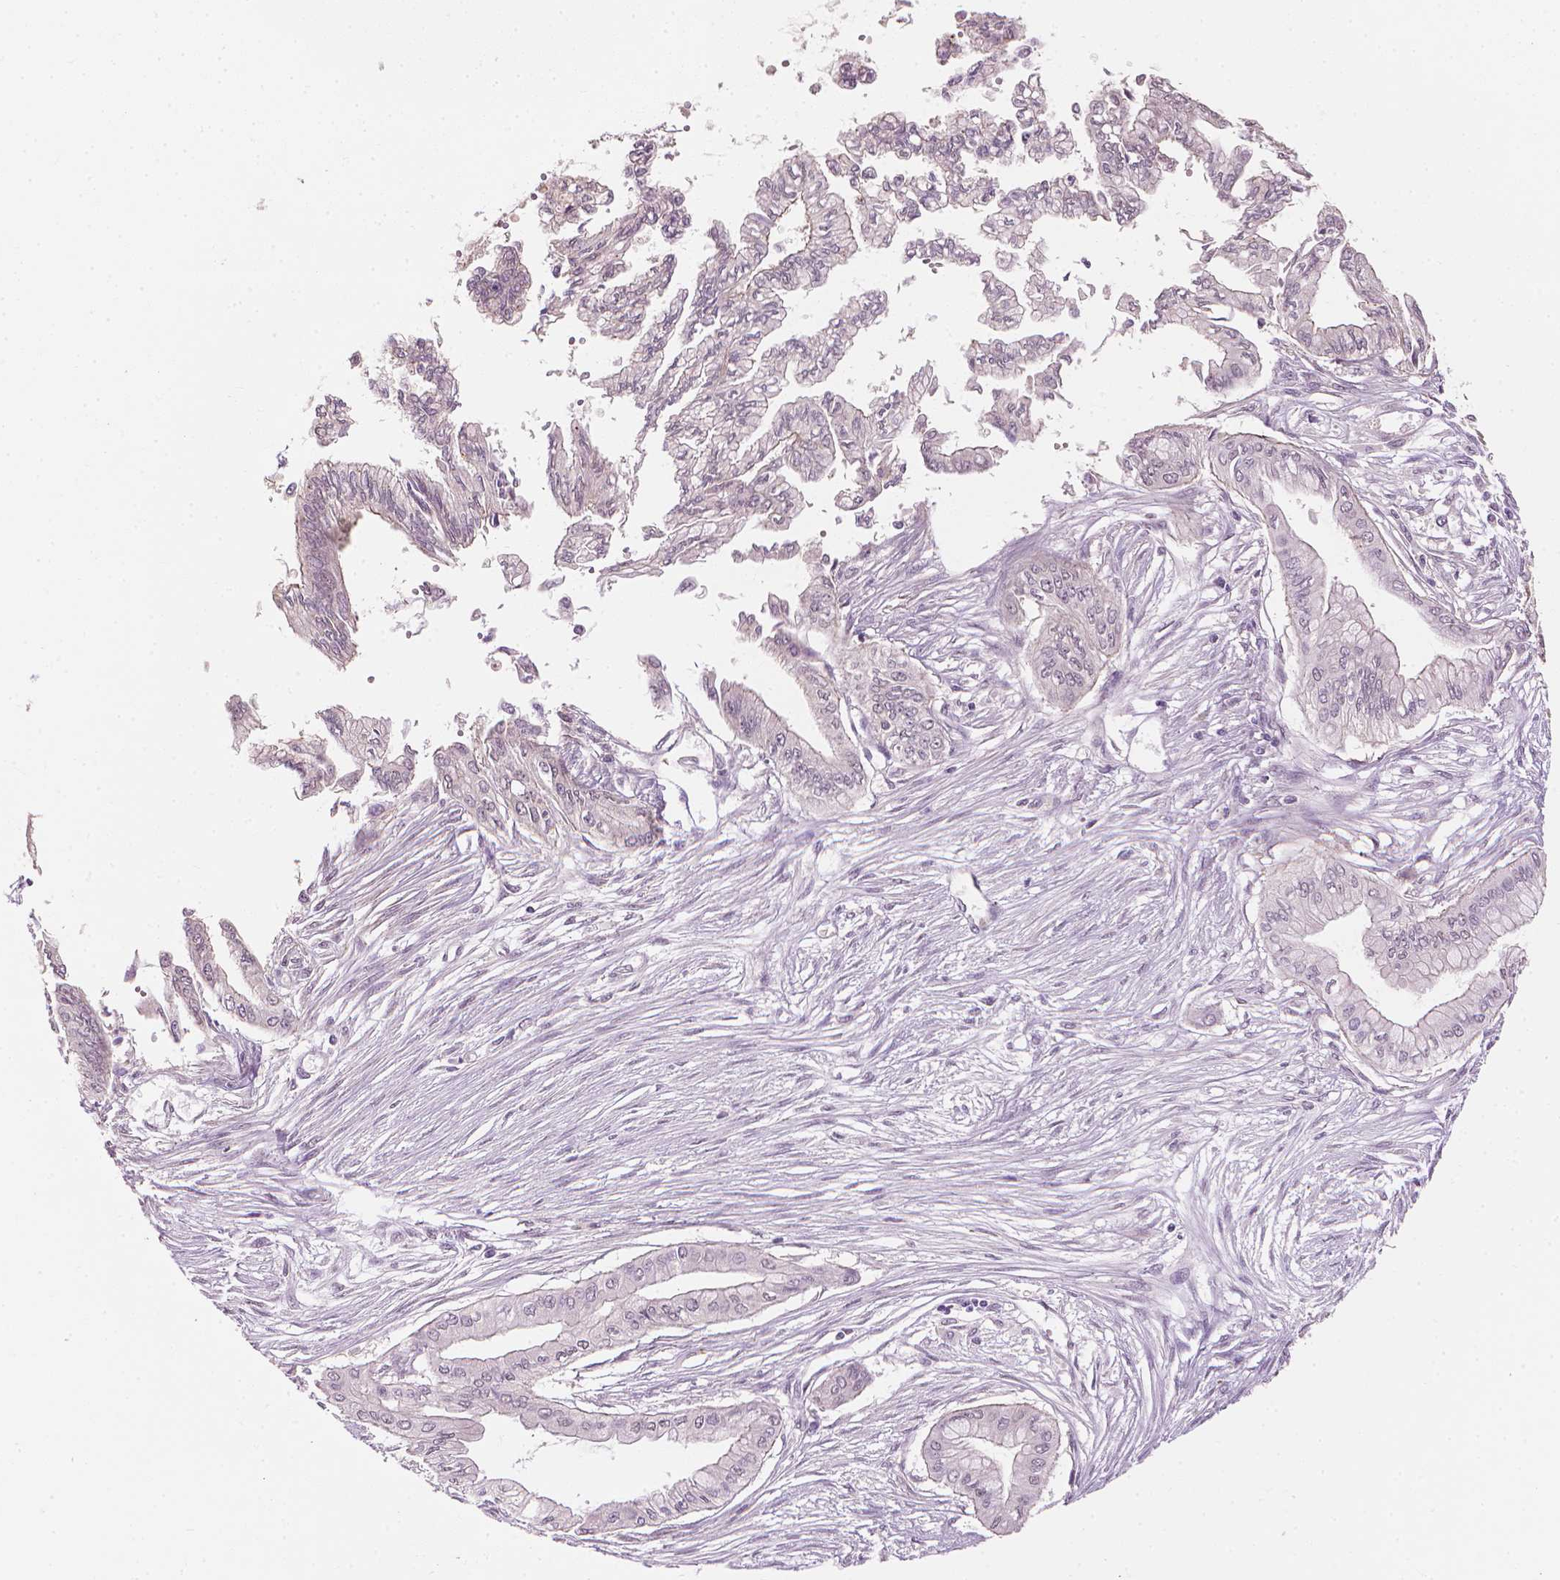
{"staining": {"intensity": "negative", "quantity": "none", "location": "none"}, "tissue": "pancreatic cancer", "cell_type": "Tumor cells", "image_type": "cancer", "snomed": [{"axis": "morphology", "description": "Adenocarcinoma, NOS"}, {"axis": "topography", "description": "Pancreas"}], "caption": "The immunohistochemistry photomicrograph has no significant staining in tumor cells of adenocarcinoma (pancreatic) tissue.", "gene": "SAXO2", "patient": {"sex": "female", "age": 68}}